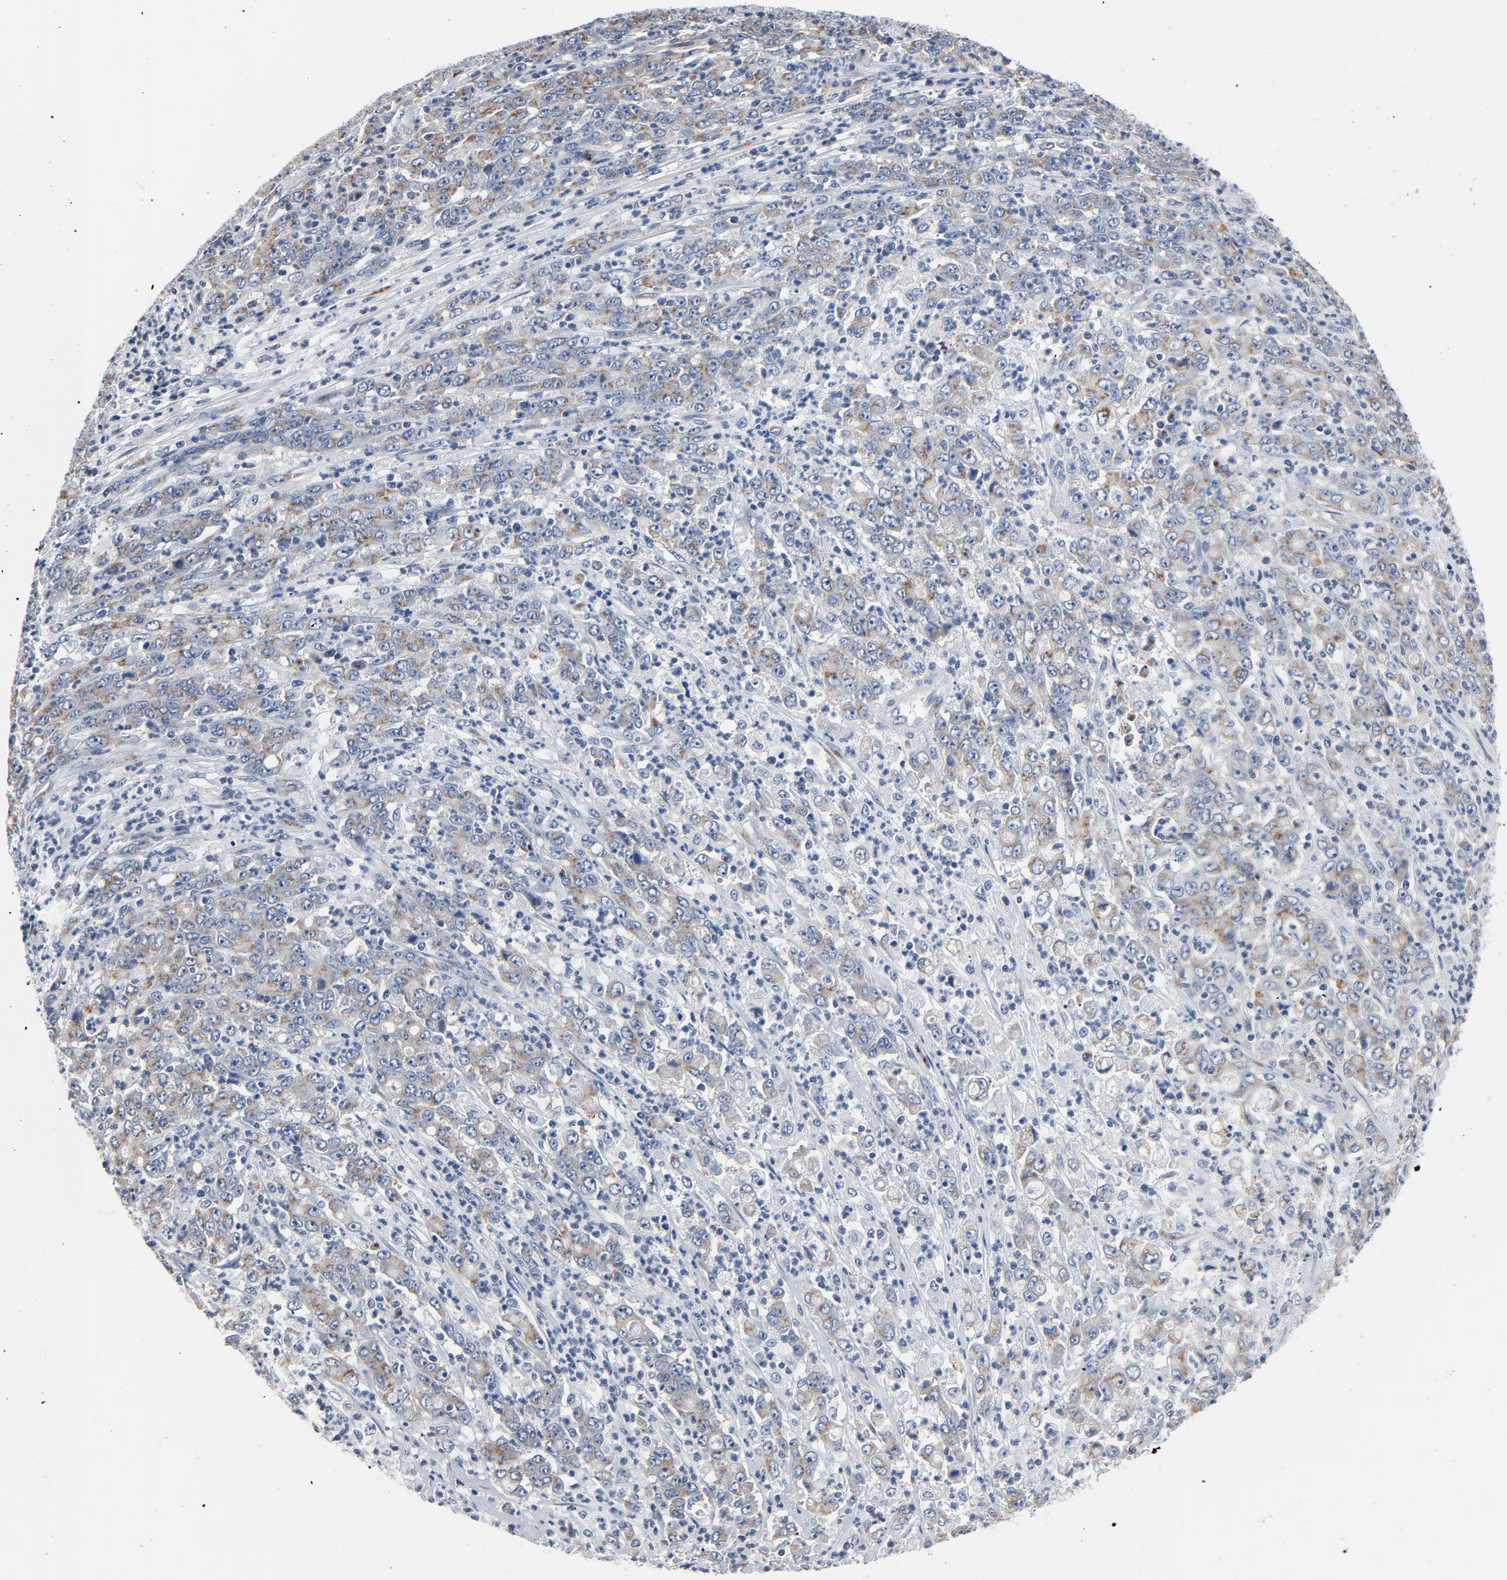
{"staining": {"intensity": "moderate", "quantity": "25%-75%", "location": "cytoplasmic/membranous"}, "tissue": "stomach cancer", "cell_type": "Tumor cells", "image_type": "cancer", "snomed": [{"axis": "morphology", "description": "Adenocarcinoma, NOS"}, {"axis": "topography", "description": "Stomach, lower"}], "caption": "Approximately 25%-75% of tumor cells in human stomach adenocarcinoma show moderate cytoplasmic/membranous protein expression as visualized by brown immunohistochemical staining.", "gene": "YIPF6", "patient": {"sex": "female", "age": 71}}